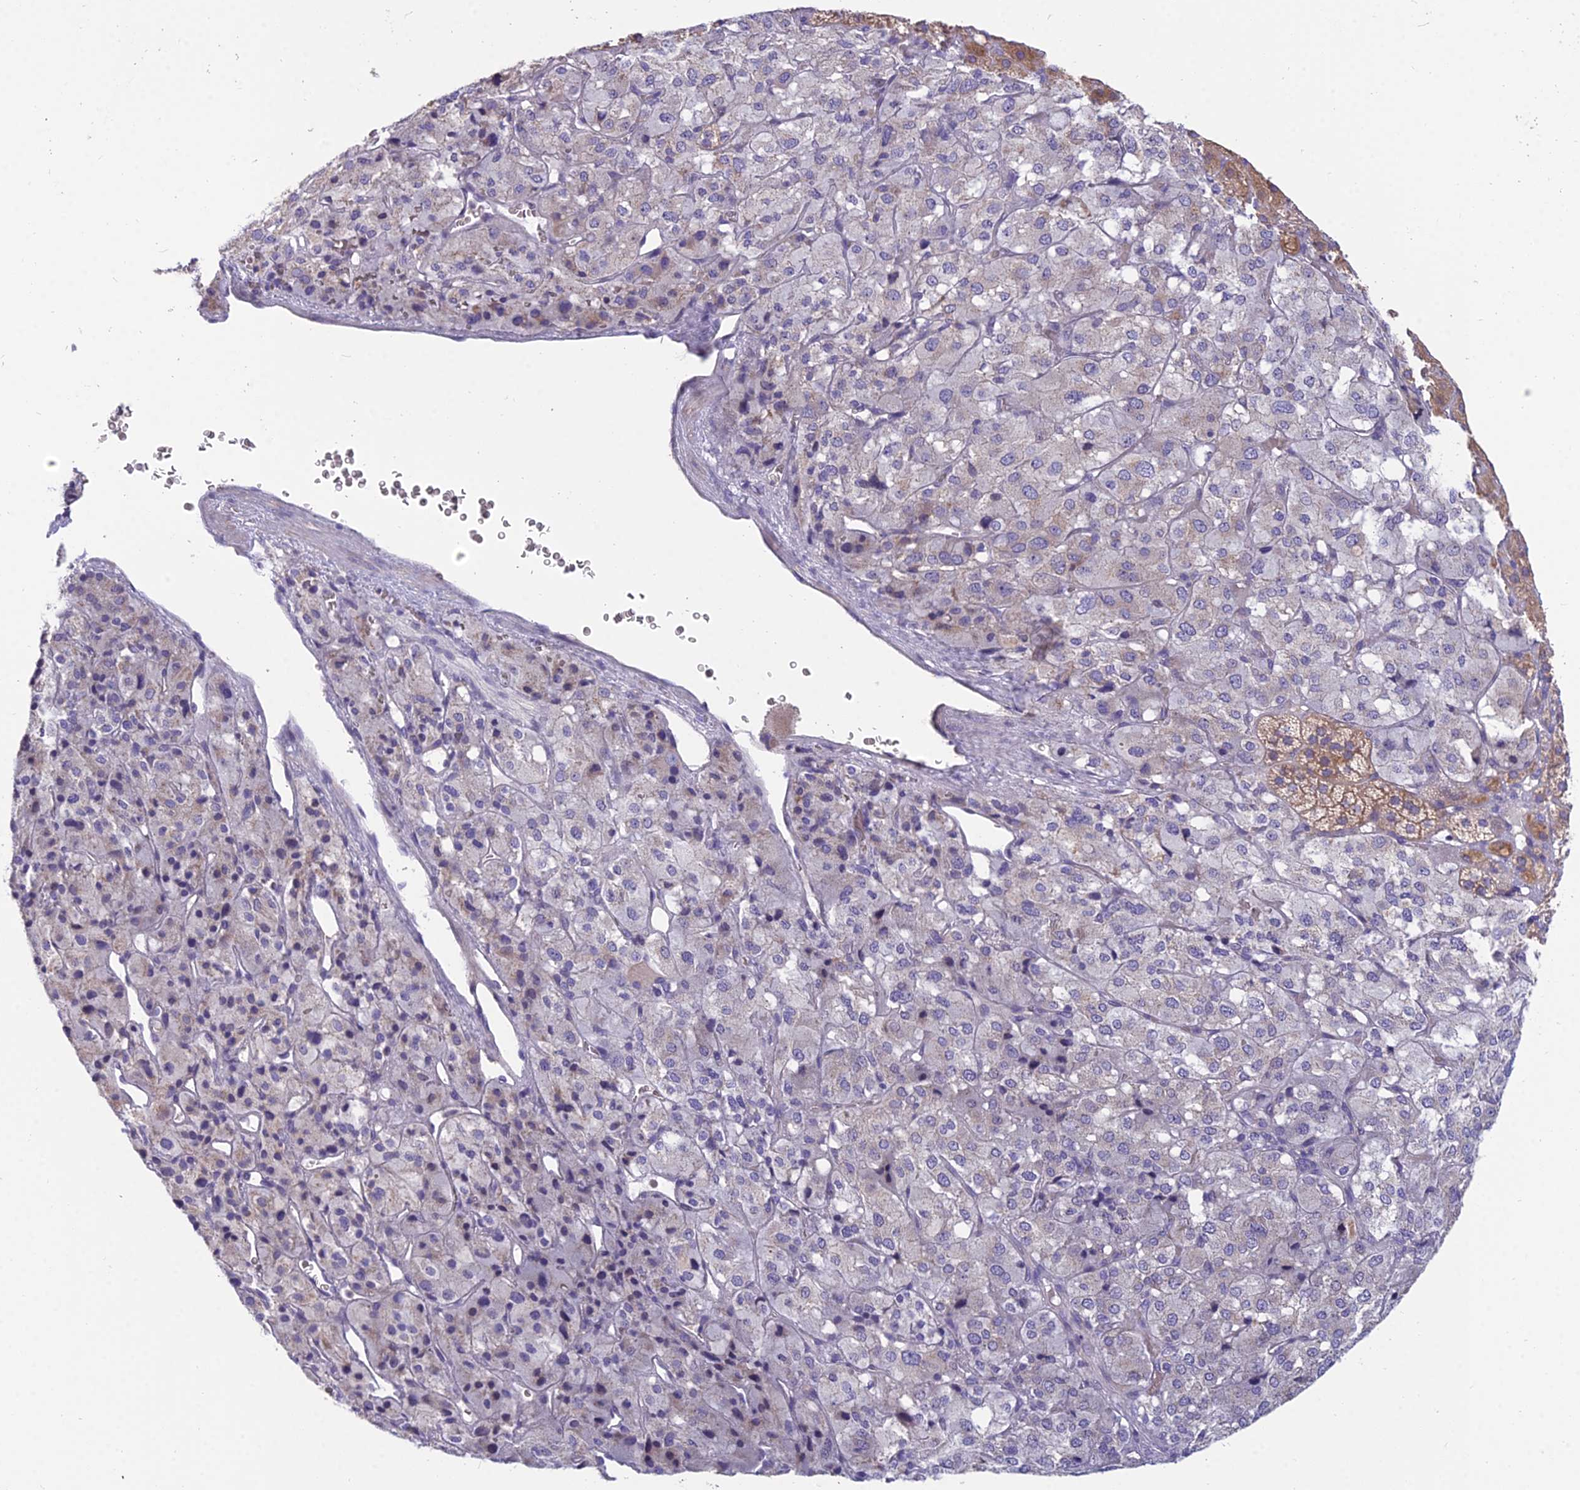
{"staining": {"intensity": "weak", "quantity": "<25%", "location": "cytoplasmic/membranous"}, "tissue": "adrenal gland", "cell_type": "Glandular cells", "image_type": "normal", "snomed": [{"axis": "morphology", "description": "Normal tissue, NOS"}, {"axis": "topography", "description": "Adrenal gland"}], "caption": "Photomicrograph shows no protein expression in glandular cells of normal adrenal gland.", "gene": "CFAP206", "patient": {"sex": "female", "age": 44}}